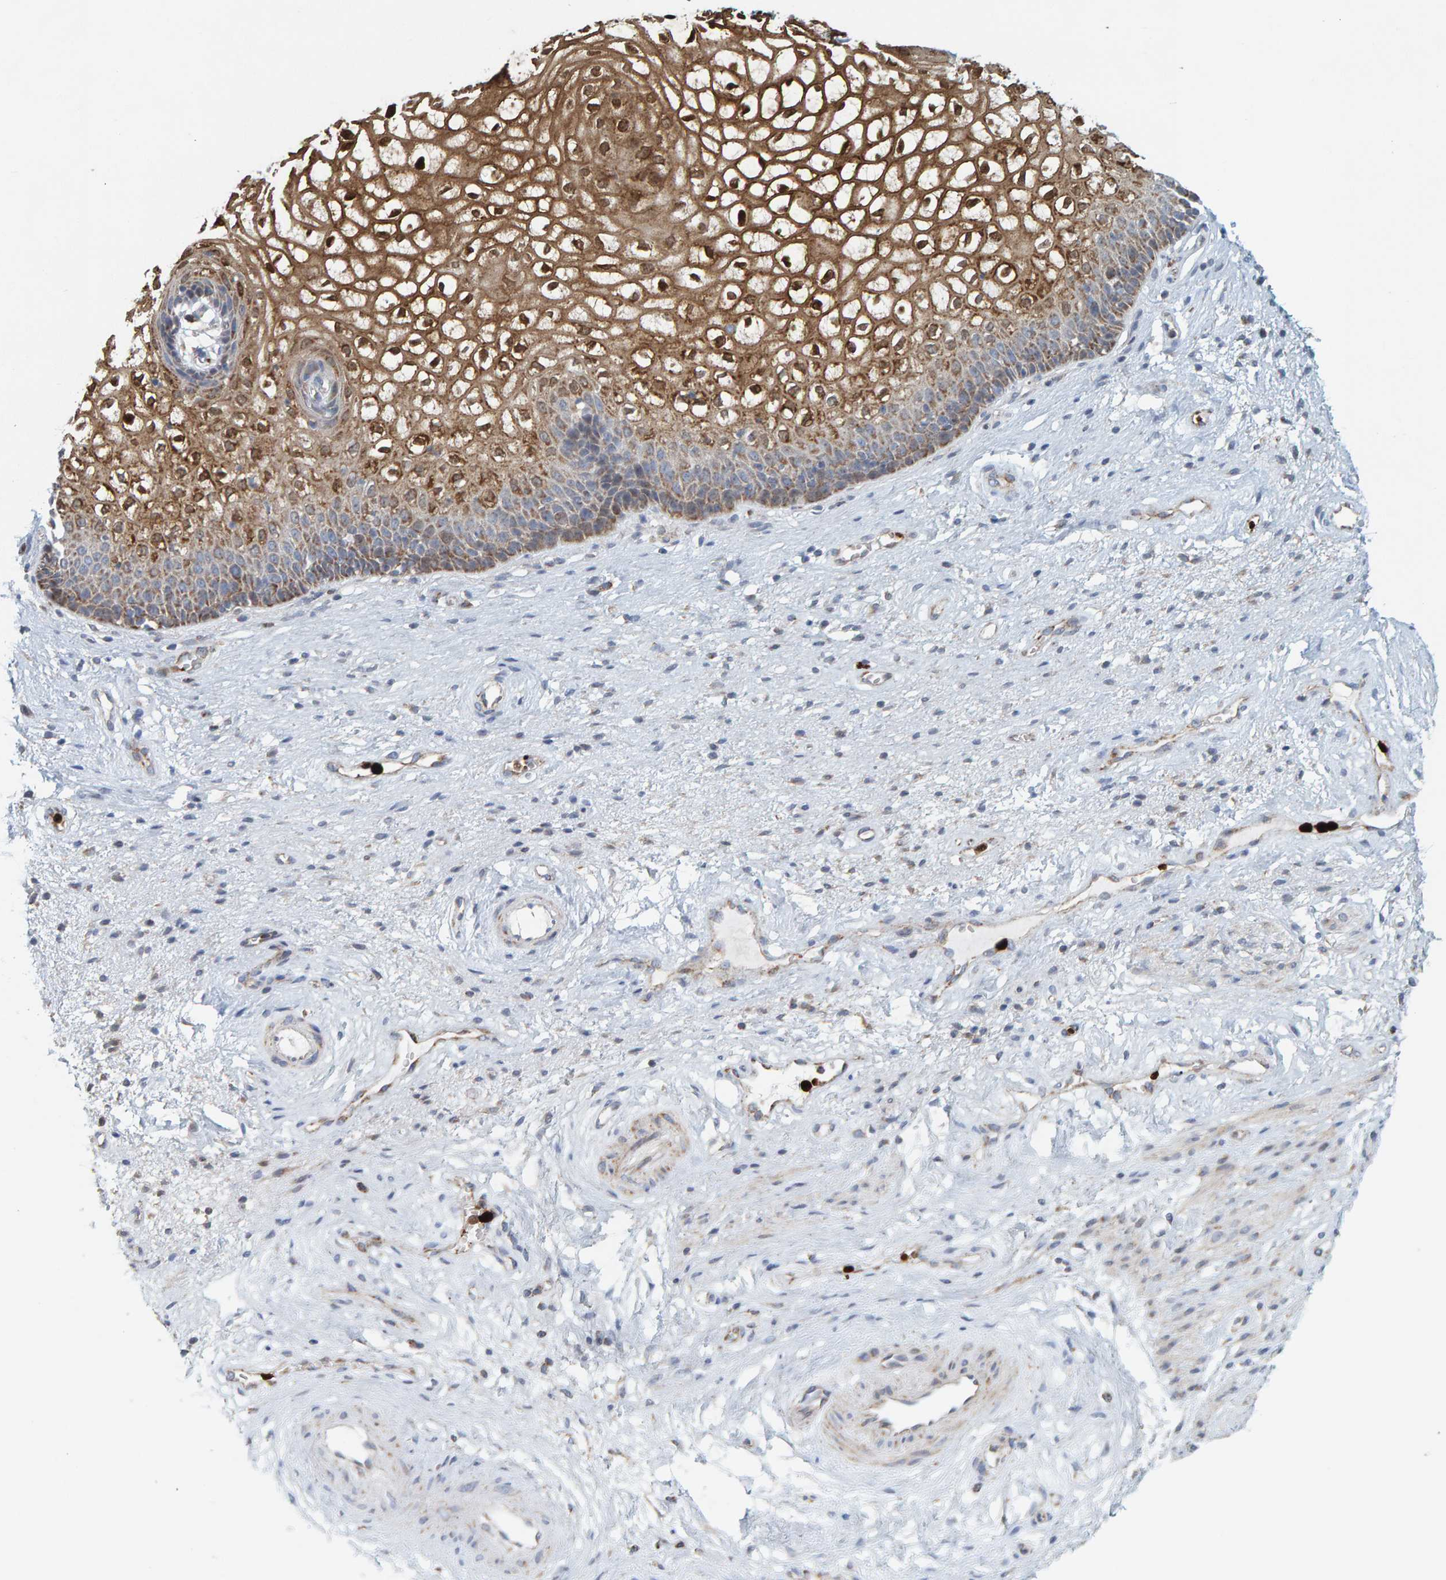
{"staining": {"intensity": "moderate", "quantity": ">75%", "location": "cytoplasmic/membranous"}, "tissue": "vagina", "cell_type": "Squamous epithelial cells", "image_type": "normal", "snomed": [{"axis": "morphology", "description": "Normal tissue, NOS"}, {"axis": "topography", "description": "Vagina"}], "caption": "Moderate cytoplasmic/membranous protein positivity is seen in about >75% of squamous epithelial cells in vagina. (DAB IHC with brightfield microscopy, high magnification).", "gene": "B9D1", "patient": {"sex": "female", "age": 34}}